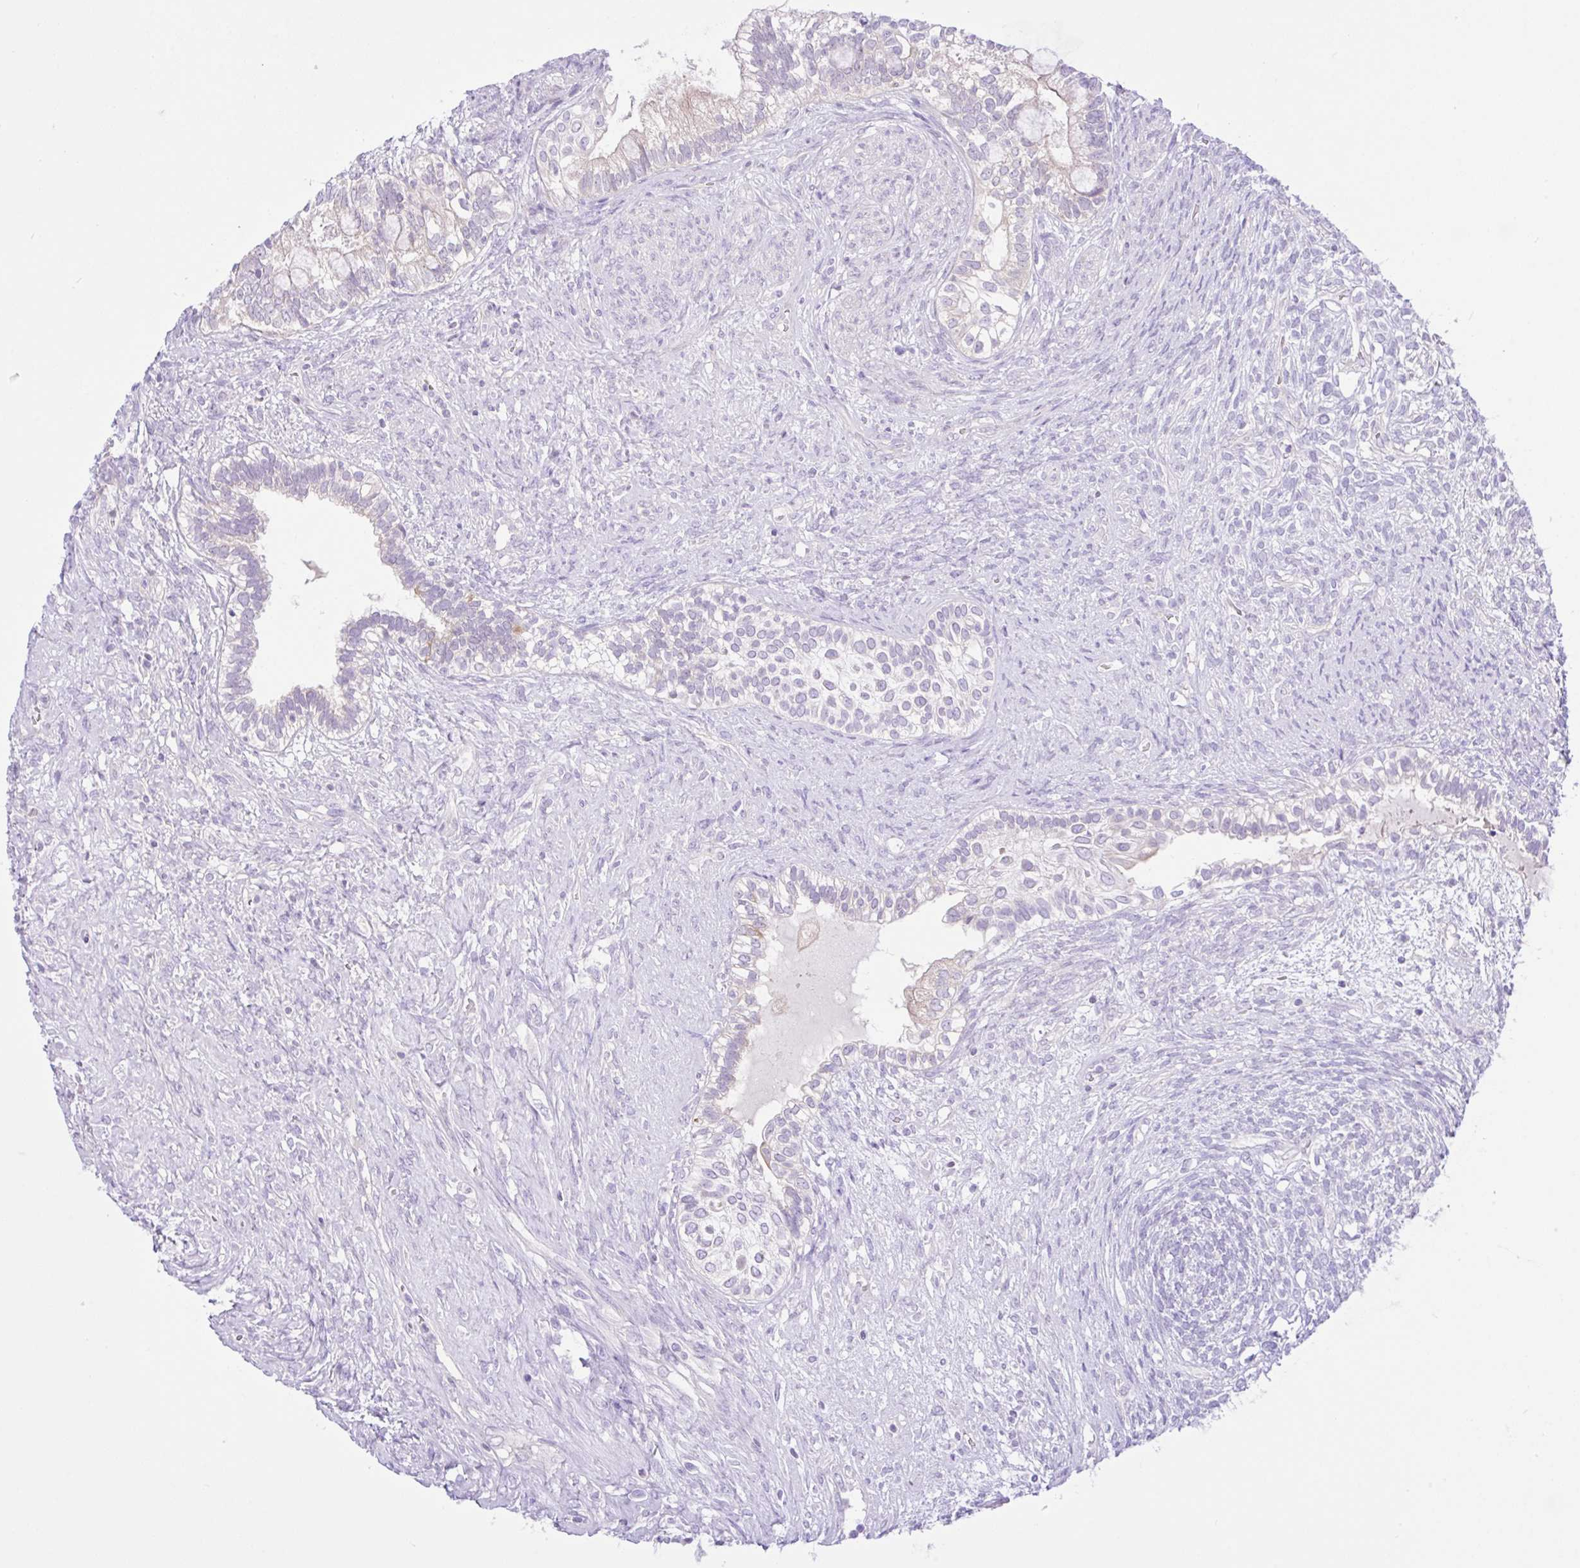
{"staining": {"intensity": "weak", "quantity": "<25%", "location": "cytoplasmic/membranous"}, "tissue": "testis cancer", "cell_type": "Tumor cells", "image_type": "cancer", "snomed": [{"axis": "morphology", "description": "Seminoma, NOS"}, {"axis": "morphology", "description": "Carcinoma, Embryonal, NOS"}, {"axis": "topography", "description": "Testis"}], "caption": "Tumor cells show no significant staining in testis seminoma.", "gene": "ZNF101", "patient": {"sex": "male", "age": 41}}